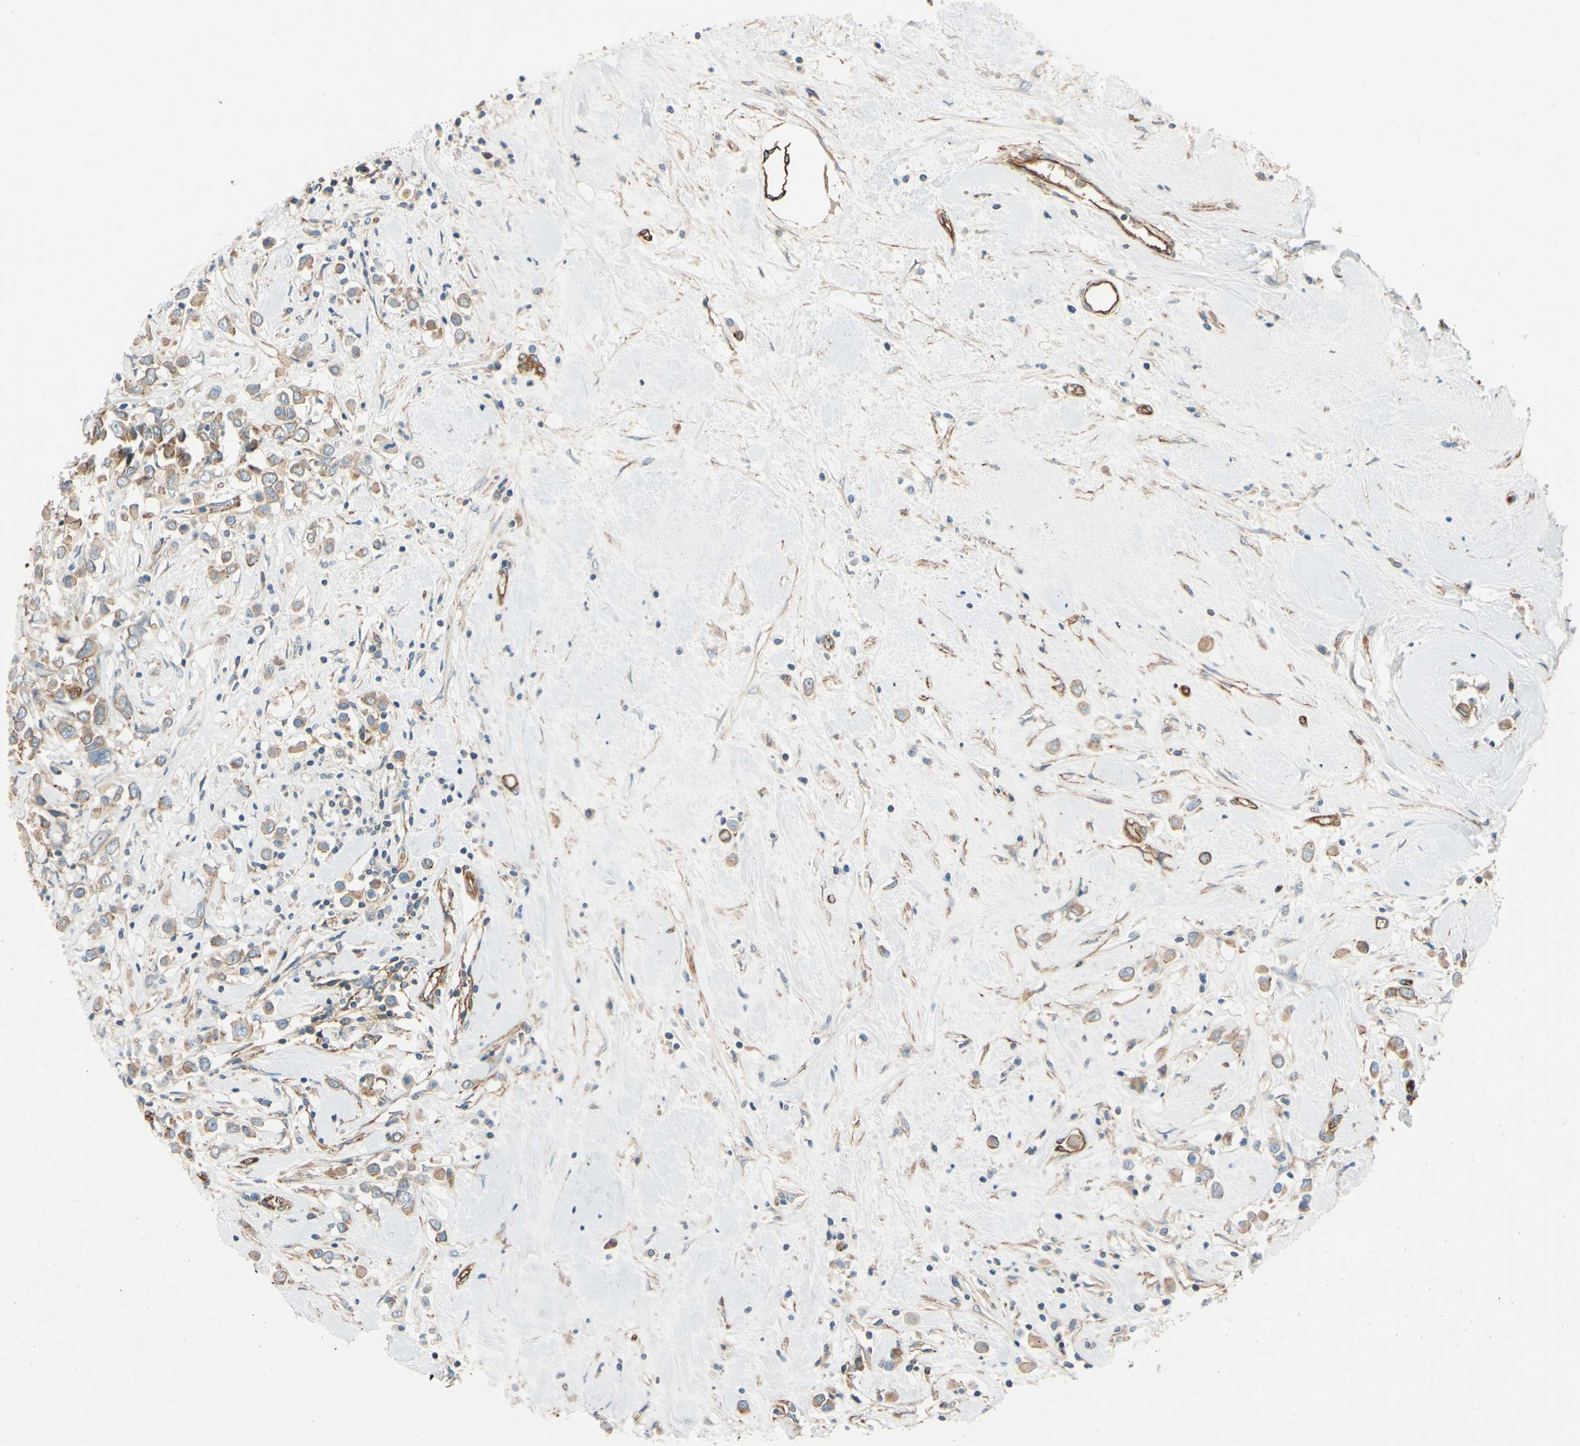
{"staining": {"intensity": "weak", "quantity": ">75%", "location": "cytoplasmic/membranous"}, "tissue": "breast cancer", "cell_type": "Tumor cells", "image_type": "cancer", "snomed": [{"axis": "morphology", "description": "Duct carcinoma"}, {"axis": "topography", "description": "Breast"}], "caption": "Immunohistochemical staining of human breast cancer (infiltrating ductal carcinoma) reveals weak cytoplasmic/membranous protein expression in approximately >75% of tumor cells. (DAB = brown stain, brightfield microscopy at high magnification).", "gene": "SPTAN1", "patient": {"sex": "female", "age": 61}}